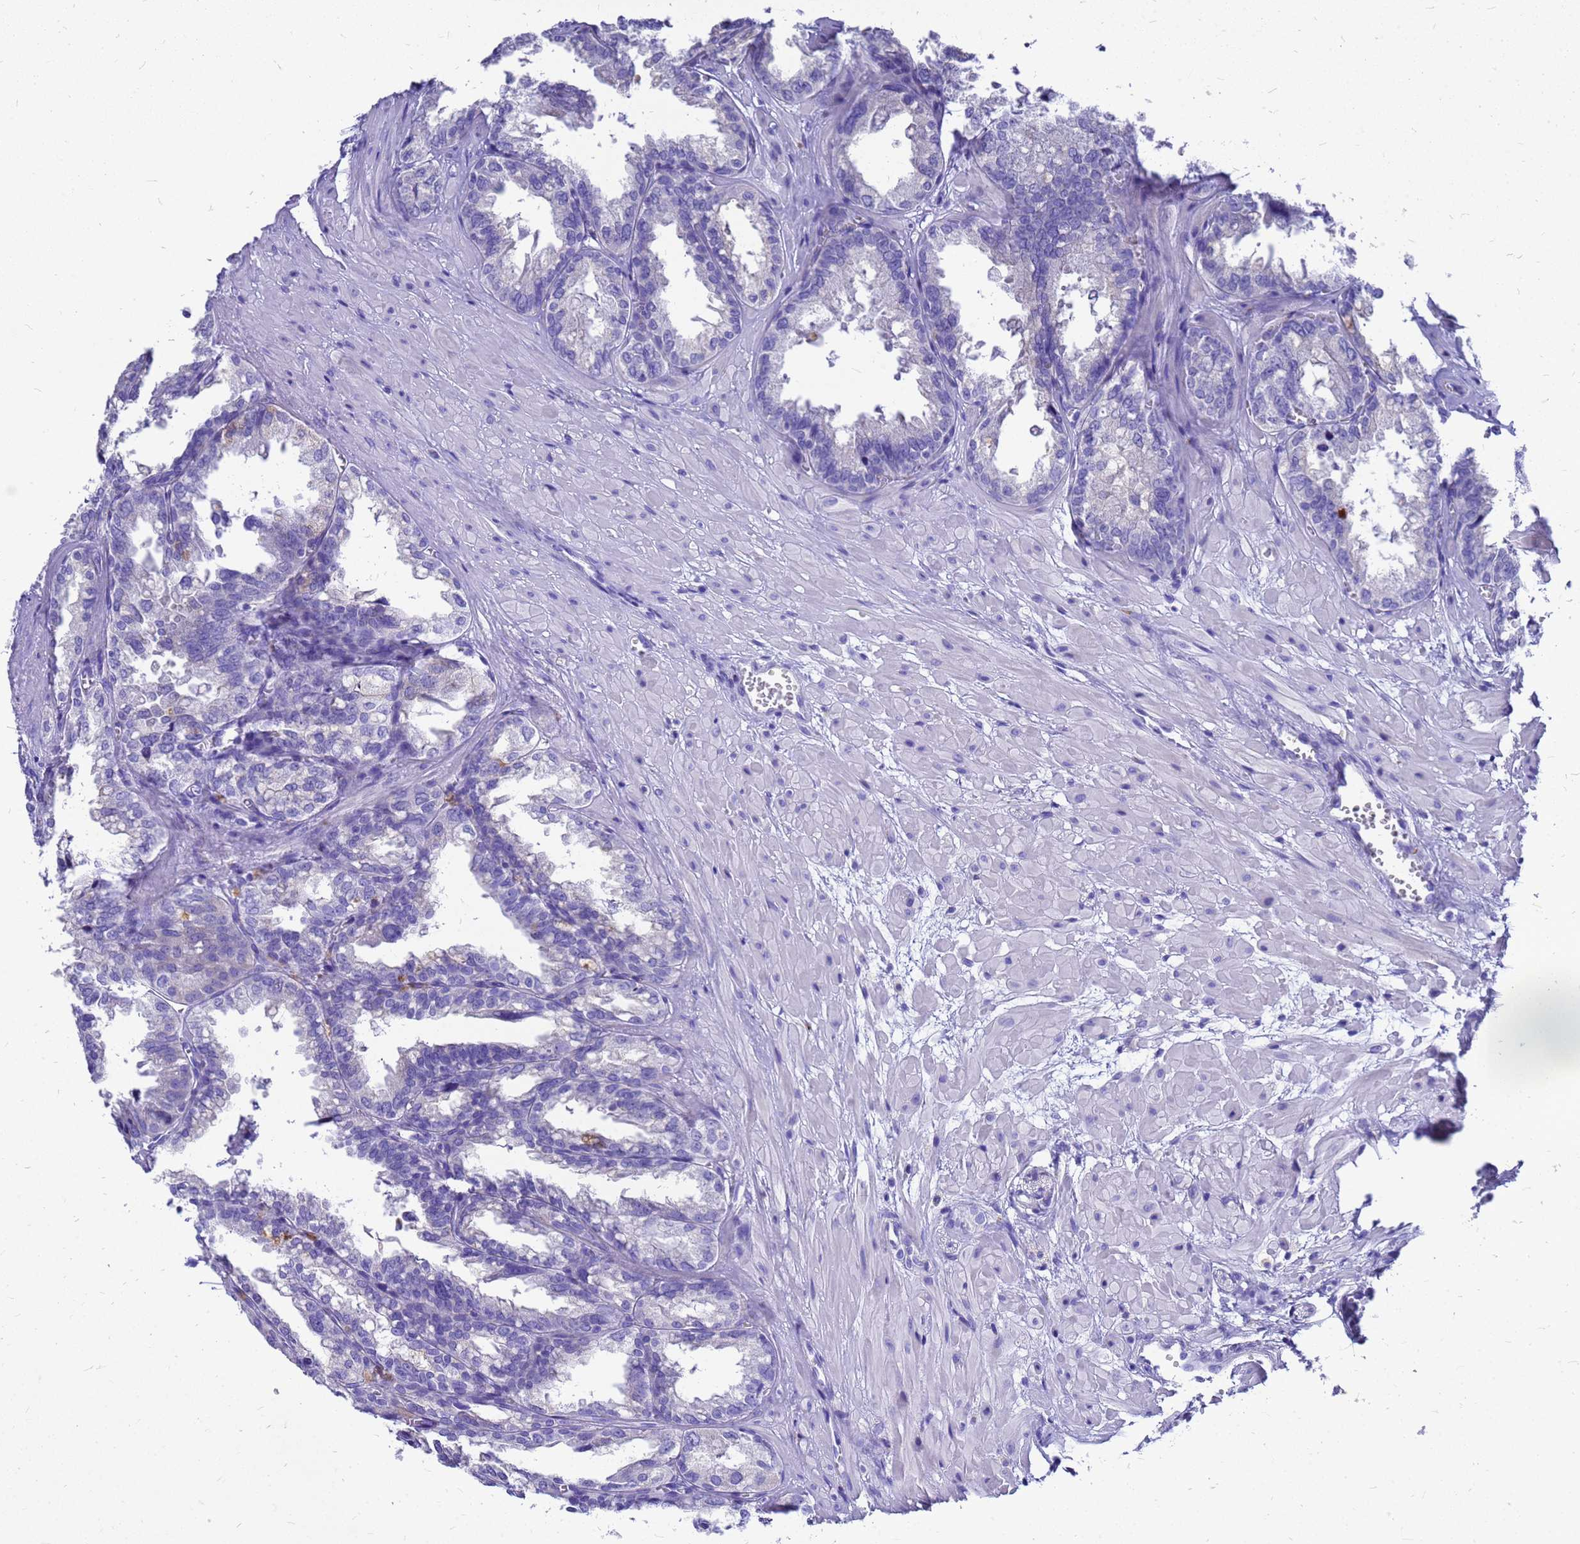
{"staining": {"intensity": "negative", "quantity": "none", "location": "none"}, "tissue": "seminal vesicle", "cell_type": "Glandular cells", "image_type": "normal", "snomed": [{"axis": "morphology", "description": "Normal tissue, NOS"}, {"axis": "topography", "description": "Prostate"}, {"axis": "topography", "description": "Seminal veicle"}], "caption": "IHC micrograph of normal human seminal vesicle stained for a protein (brown), which exhibits no staining in glandular cells. Nuclei are stained in blue.", "gene": "OR52E2", "patient": {"sex": "male", "age": 51}}